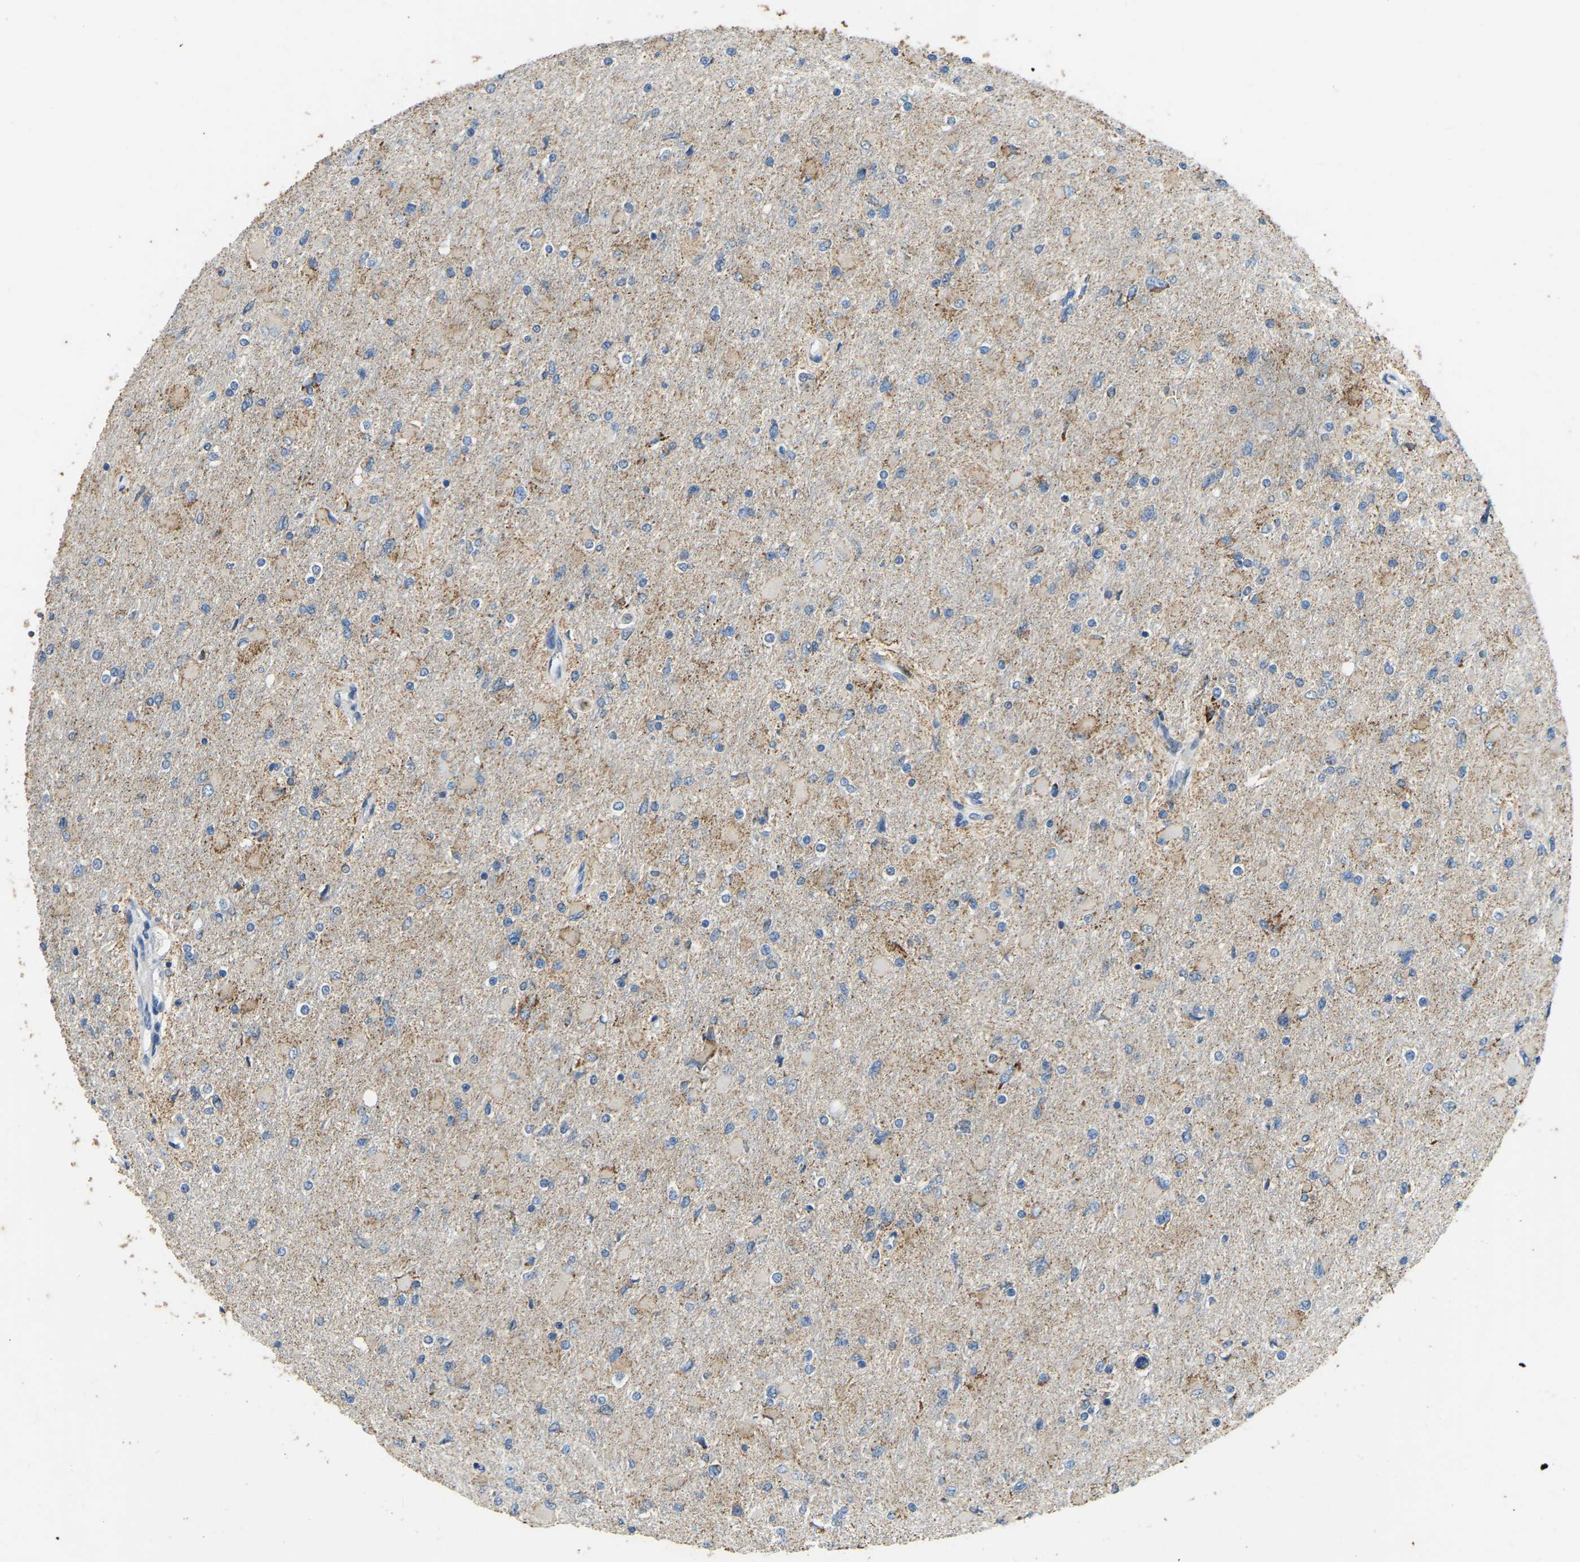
{"staining": {"intensity": "weak", "quantity": "25%-75%", "location": "cytoplasmic/membranous"}, "tissue": "glioma", "cell_type": "Tumor cells", "image_type": "cancer", "snomed": [{"axis": "morphology", "description": "Glioma, malignant, High grade"}, {"axis": "topography", "description": "Cerebral cortex"}], "caption": "Immunohistochemical staining of human high-grade glioma (malignant) displays low levels of weak cytoplasmic/membranous protein positivity in approximately 25%-75% of tumor cells.", "gene": "ZNF200", "patient": {"sex": "female", "age": 36}}